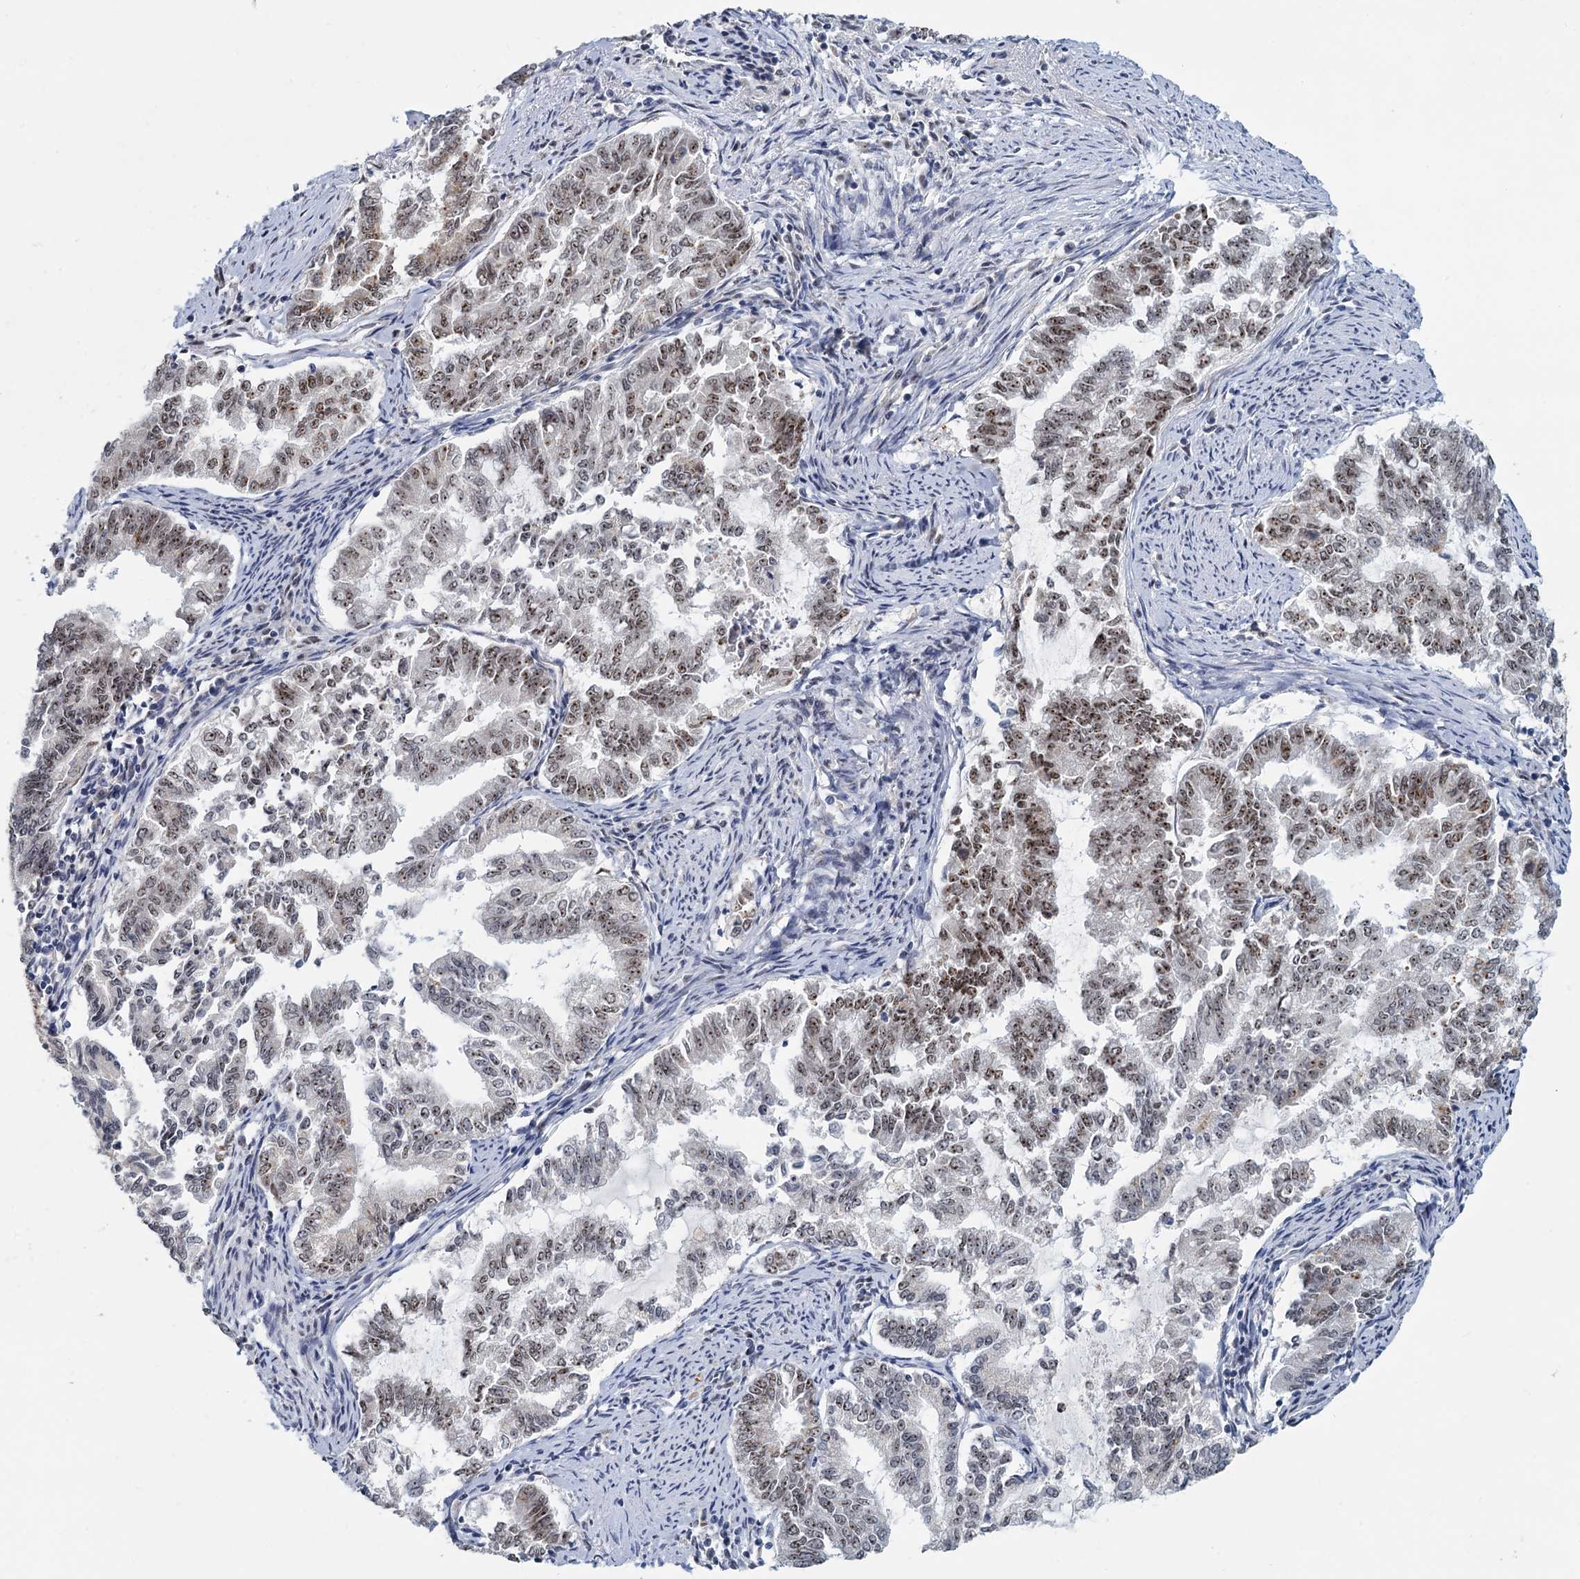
{"staining": {"intensity": "moderate", "quantity": "25%-75%", "location": "nuclear"}, "tissue": "endometrial cancer", "cell_type": "Tumor cells", "image_type": "cancer", "snomed": [{"axis": "morphology", "description": "Adenocarcinoma, NOS"}, {"axis": "topography", "description": "Endometrium"}], "caption": "DAB (3,3'-diaminobenzidine) immunohistochemical staining of endometrial adenocarcinoma demonstrates moderate nuclear protein positivity in about 25%-75% of tumor cells. The protein is shown in brown color, while the nuclei are stained blue.", "gene": "RPRD1A", "patient": {"sex": "female", "age": 79}}